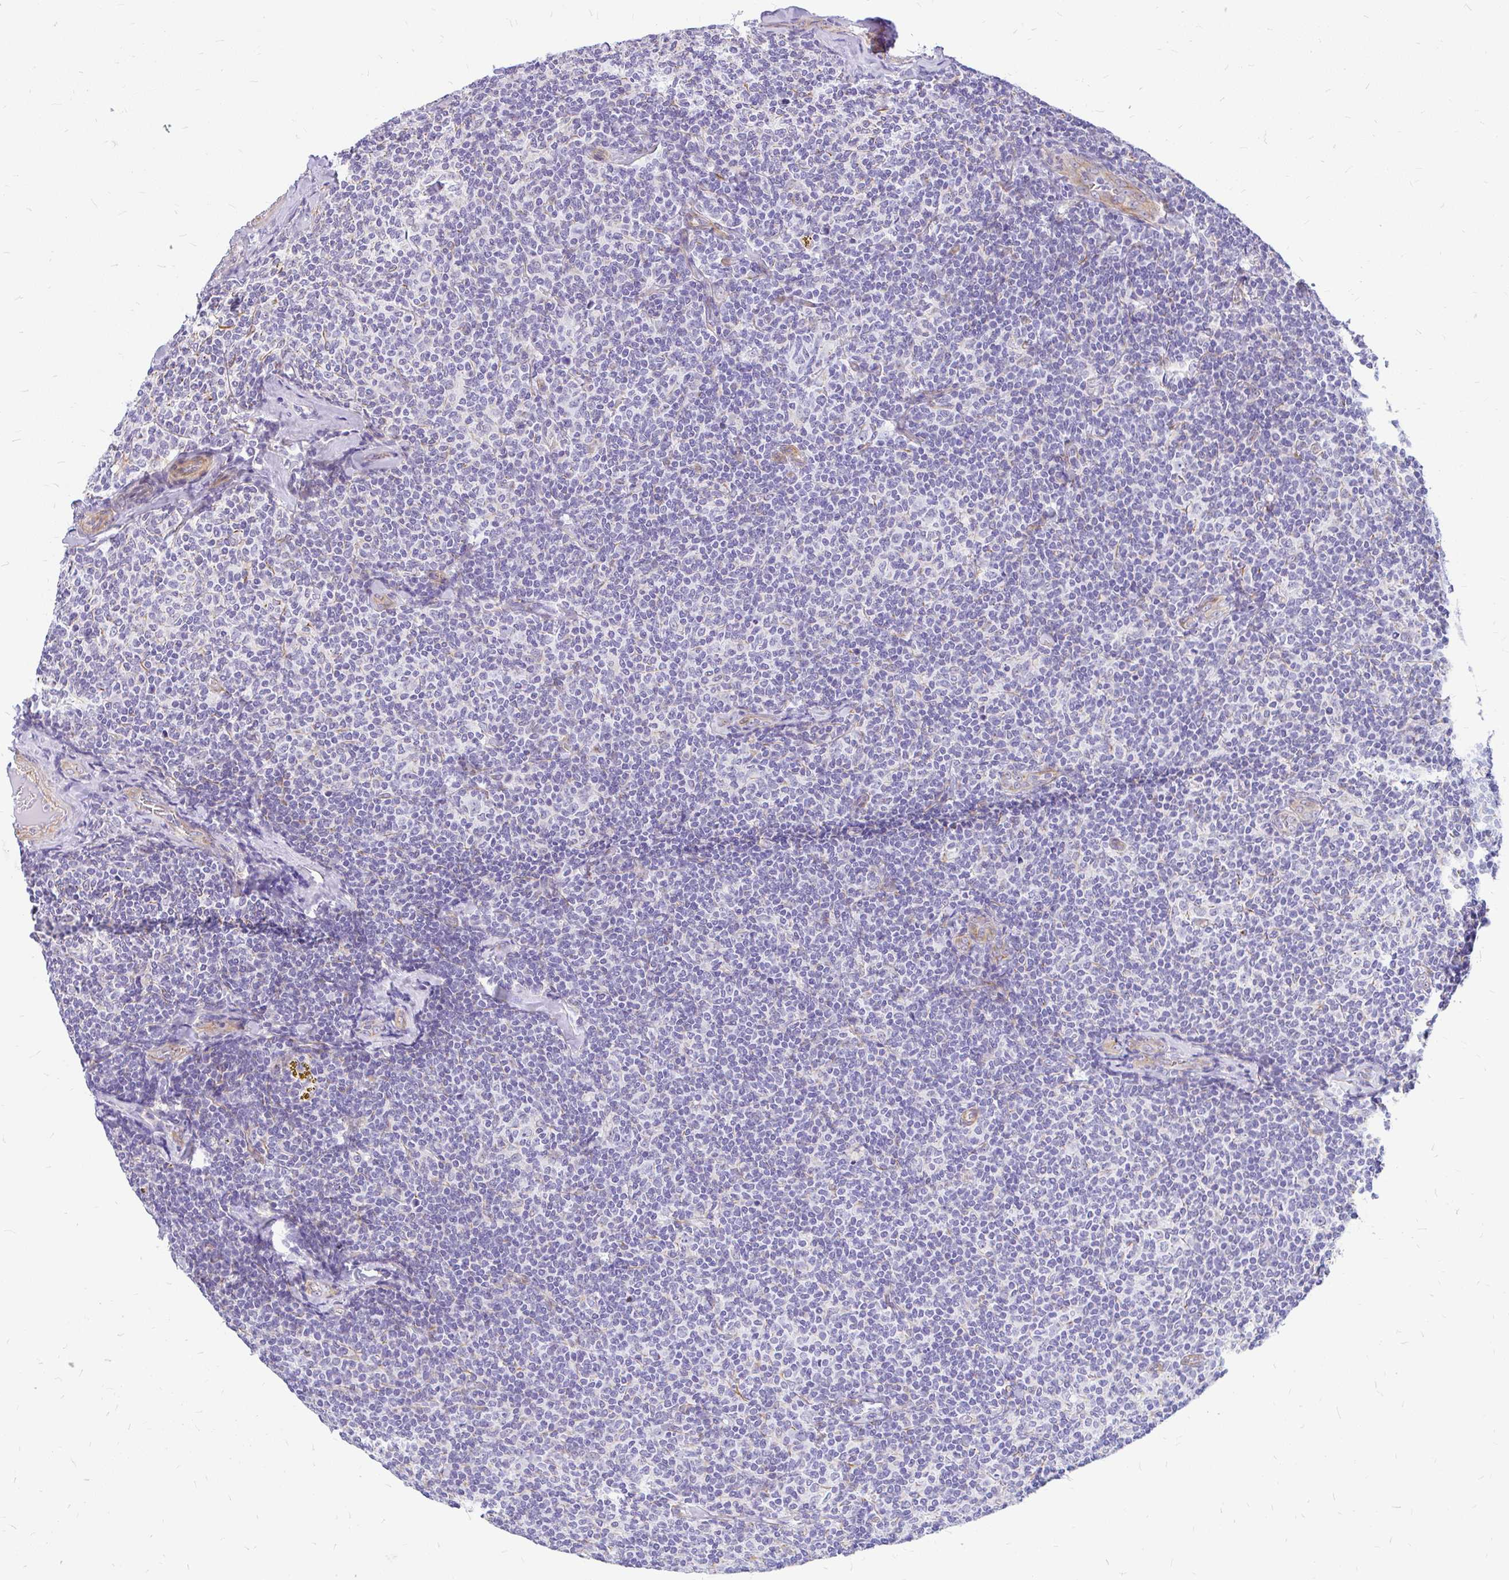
{"staining": {"intensity": "negative", "quantity": "none", "location": "none"}, "tissue": "lymphoma", "cell_type": "Tumor cells", "image_type": "cancer", "snomed": [{"axis": "morphology", "description": "Malignant lymphoma, non-Hodgkin's type, Low grade"}, {"axis": "topography", "description": "Lymph node"}], "caption": "Immunohistochemical staining of human lymphoma demonstrates no significant staining in tumor cells.", "gene": "FAM83C", "patient": {"sex": "female", "age": 56}}